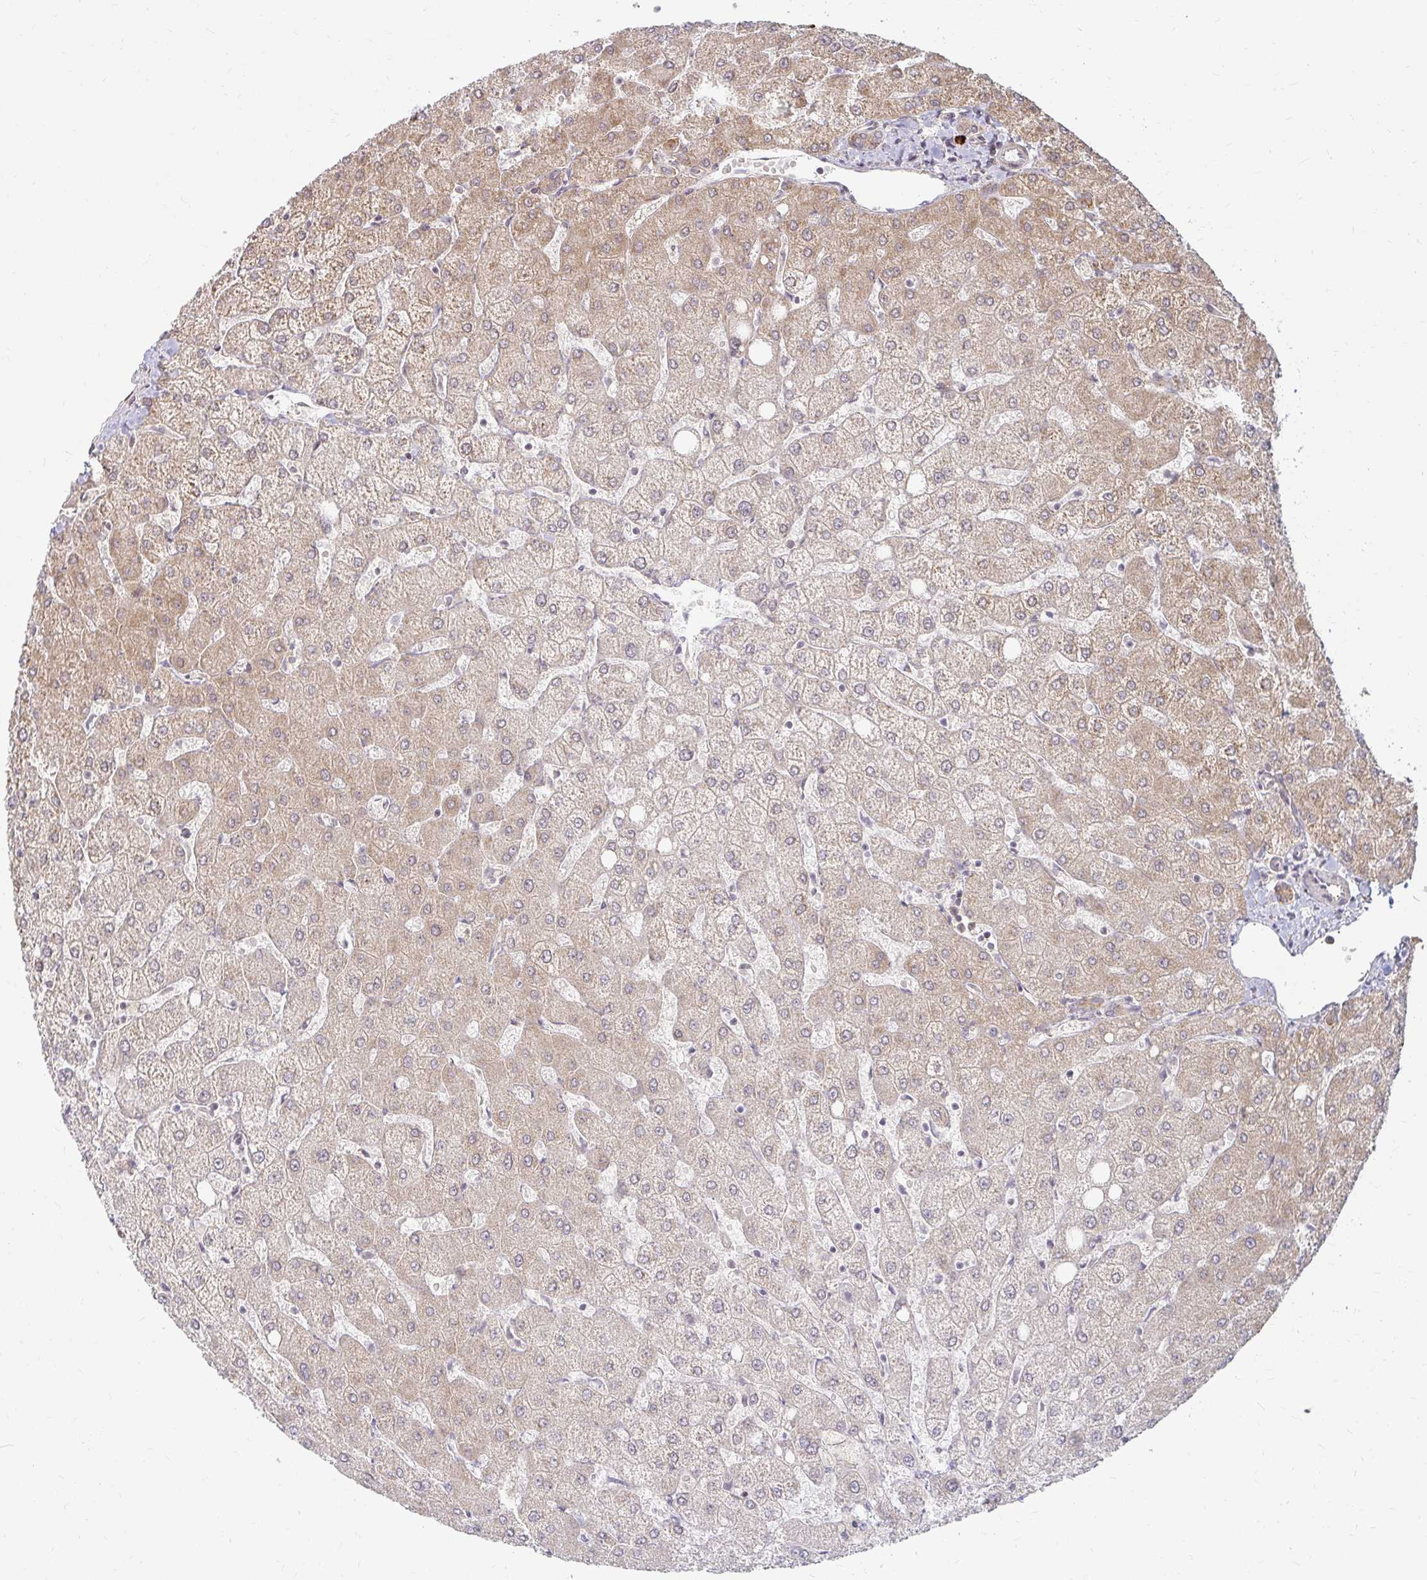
{"staining": {"intensity": "weak", "quantity": ">75%", "location": "cytoplasmic/membranous"}, "tissue": "liver", "cell_type": "Cholangiocytes", "image_type": "normal", "snomed": [{"axis": "morphology", "description": "Normal tissue, NOS"}, {"axis": "topography", "description": "Liver"}], "caption": "Immunohistochemistry (IHC) micrograph of benign liver stained for a protein (brown), which exhibits low levels of weak cytoplasmic/membranous staining in about >75% of cholangiocytes.", "gene": "CAST", "patient": {"sex": "female", "age": 54}}